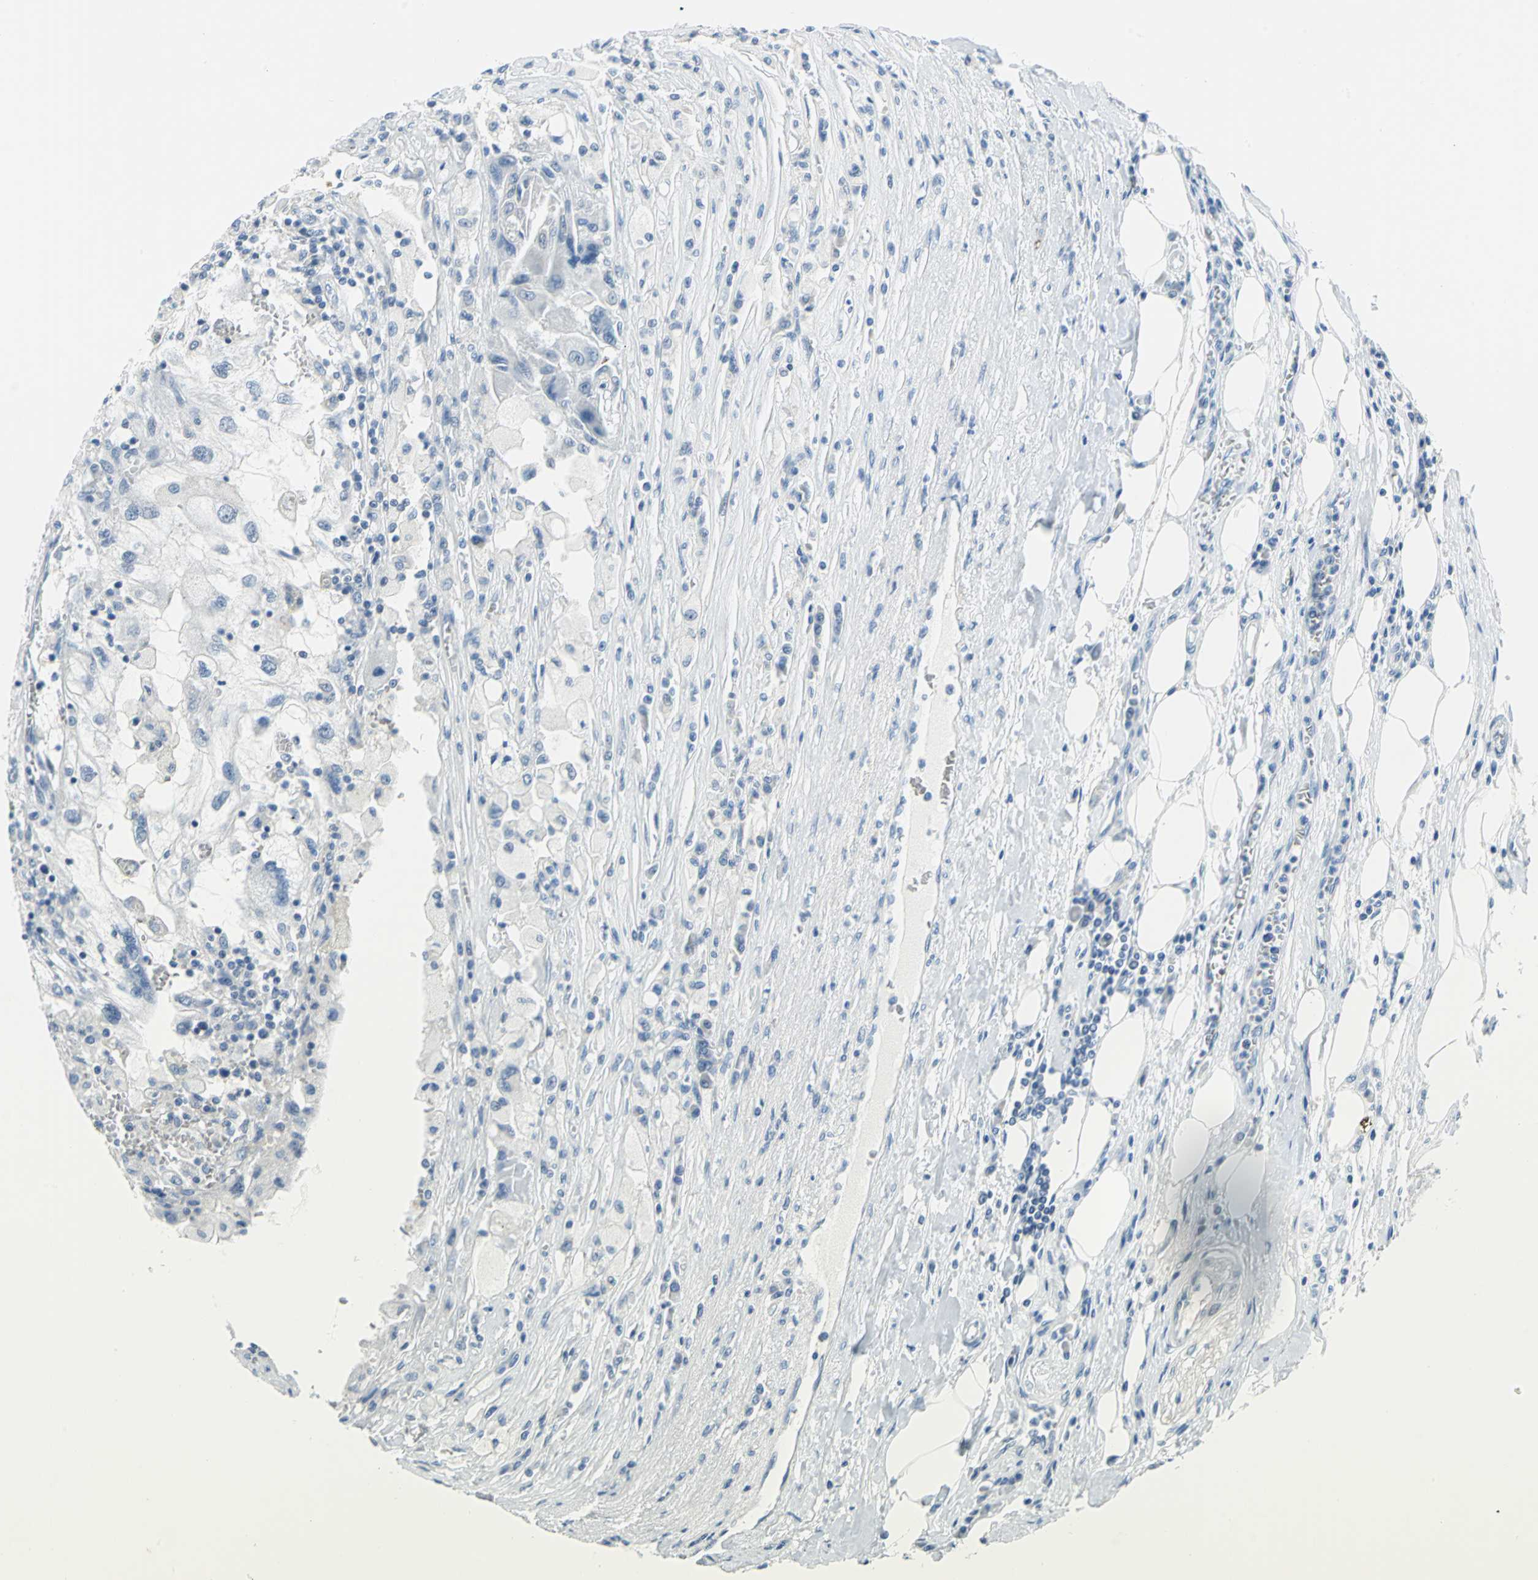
{"staining": {"intensity": "negative", "quantity": "none", "location": "none"}, "tissue": "renal cancer", "cell_type": "Tumor cells", "image_type": "cancer", "snomed": [{"axis": "morphology", "description": "Normal tissue, NOS"}, {"axis": "morphology", "description": "Adenocarcinoma, NOS"}, {"axis": "topography", "description": "Kidney"}], "caption": "An immunohistochemistry (IHC) photomicrograph of renal cancer is shown. There is no staining in tumor cells of renal cancer.", "gene": "PIN1", "patient": {"sex": "male", "age": 71}}